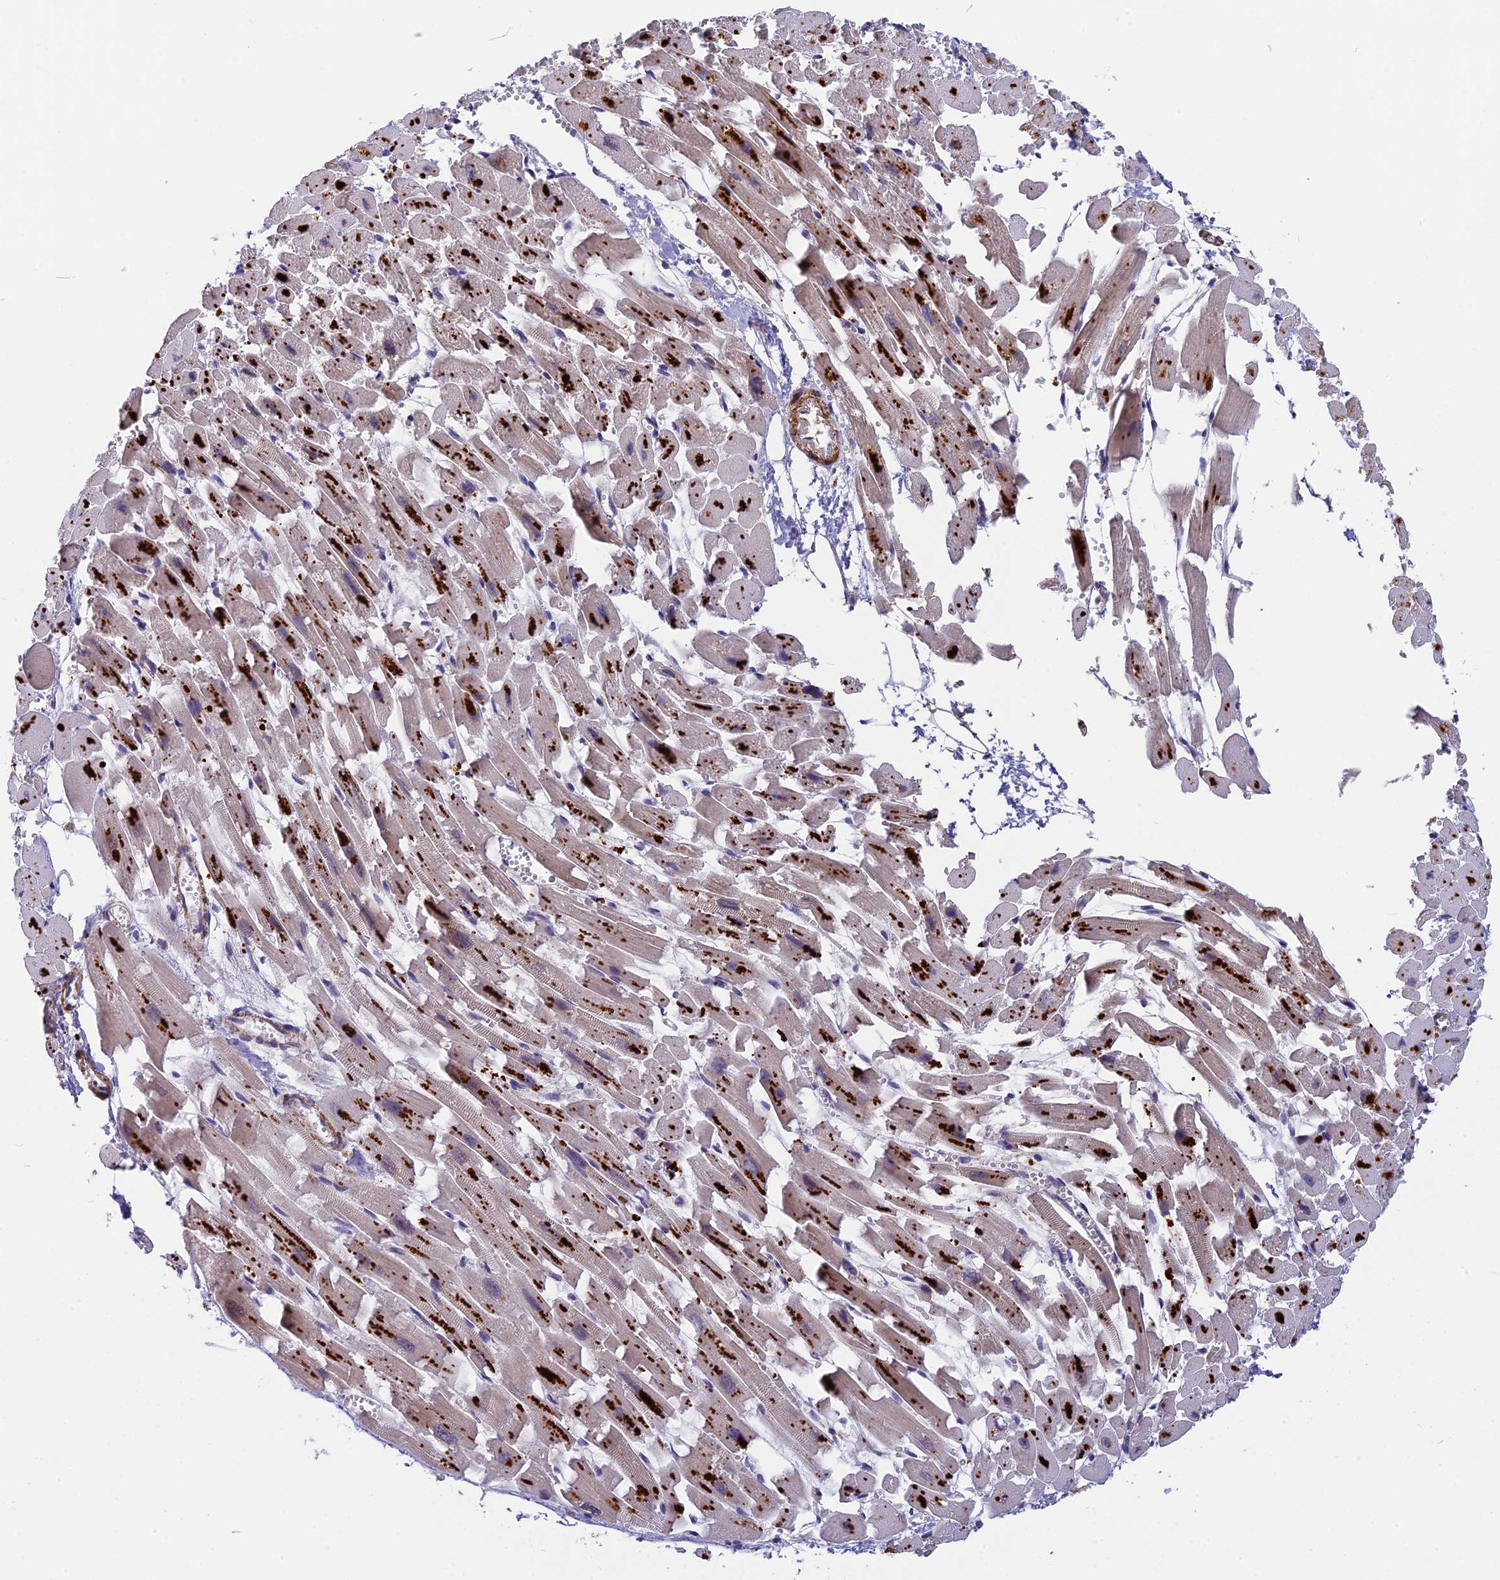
{"staining": {"intensity": "strong", "quantity": "25%-75%", "location": "cytoplasmic/membranous"}, "tissue": "heart muscle", "cell_type": "Cardiomyocytes", "image_type": "normal", "snomed": [{"axis": "morphology", "description": "Normal tissue, NOS"}, {"axis": "topography", "description": "Heart"}], "caption": "IHC histopathology image of normal heart muscle: heart muscle stained using immunohistochemistry (IHC) displays high levels of strong protein expression localized specifically in the cytoplasmic/membranous of cardiomyocytes, appearing as a cytoplasmic/membranous brown color.", "gene": "ANKRD34B", "patient": {"sex": "female", "age": 64}}